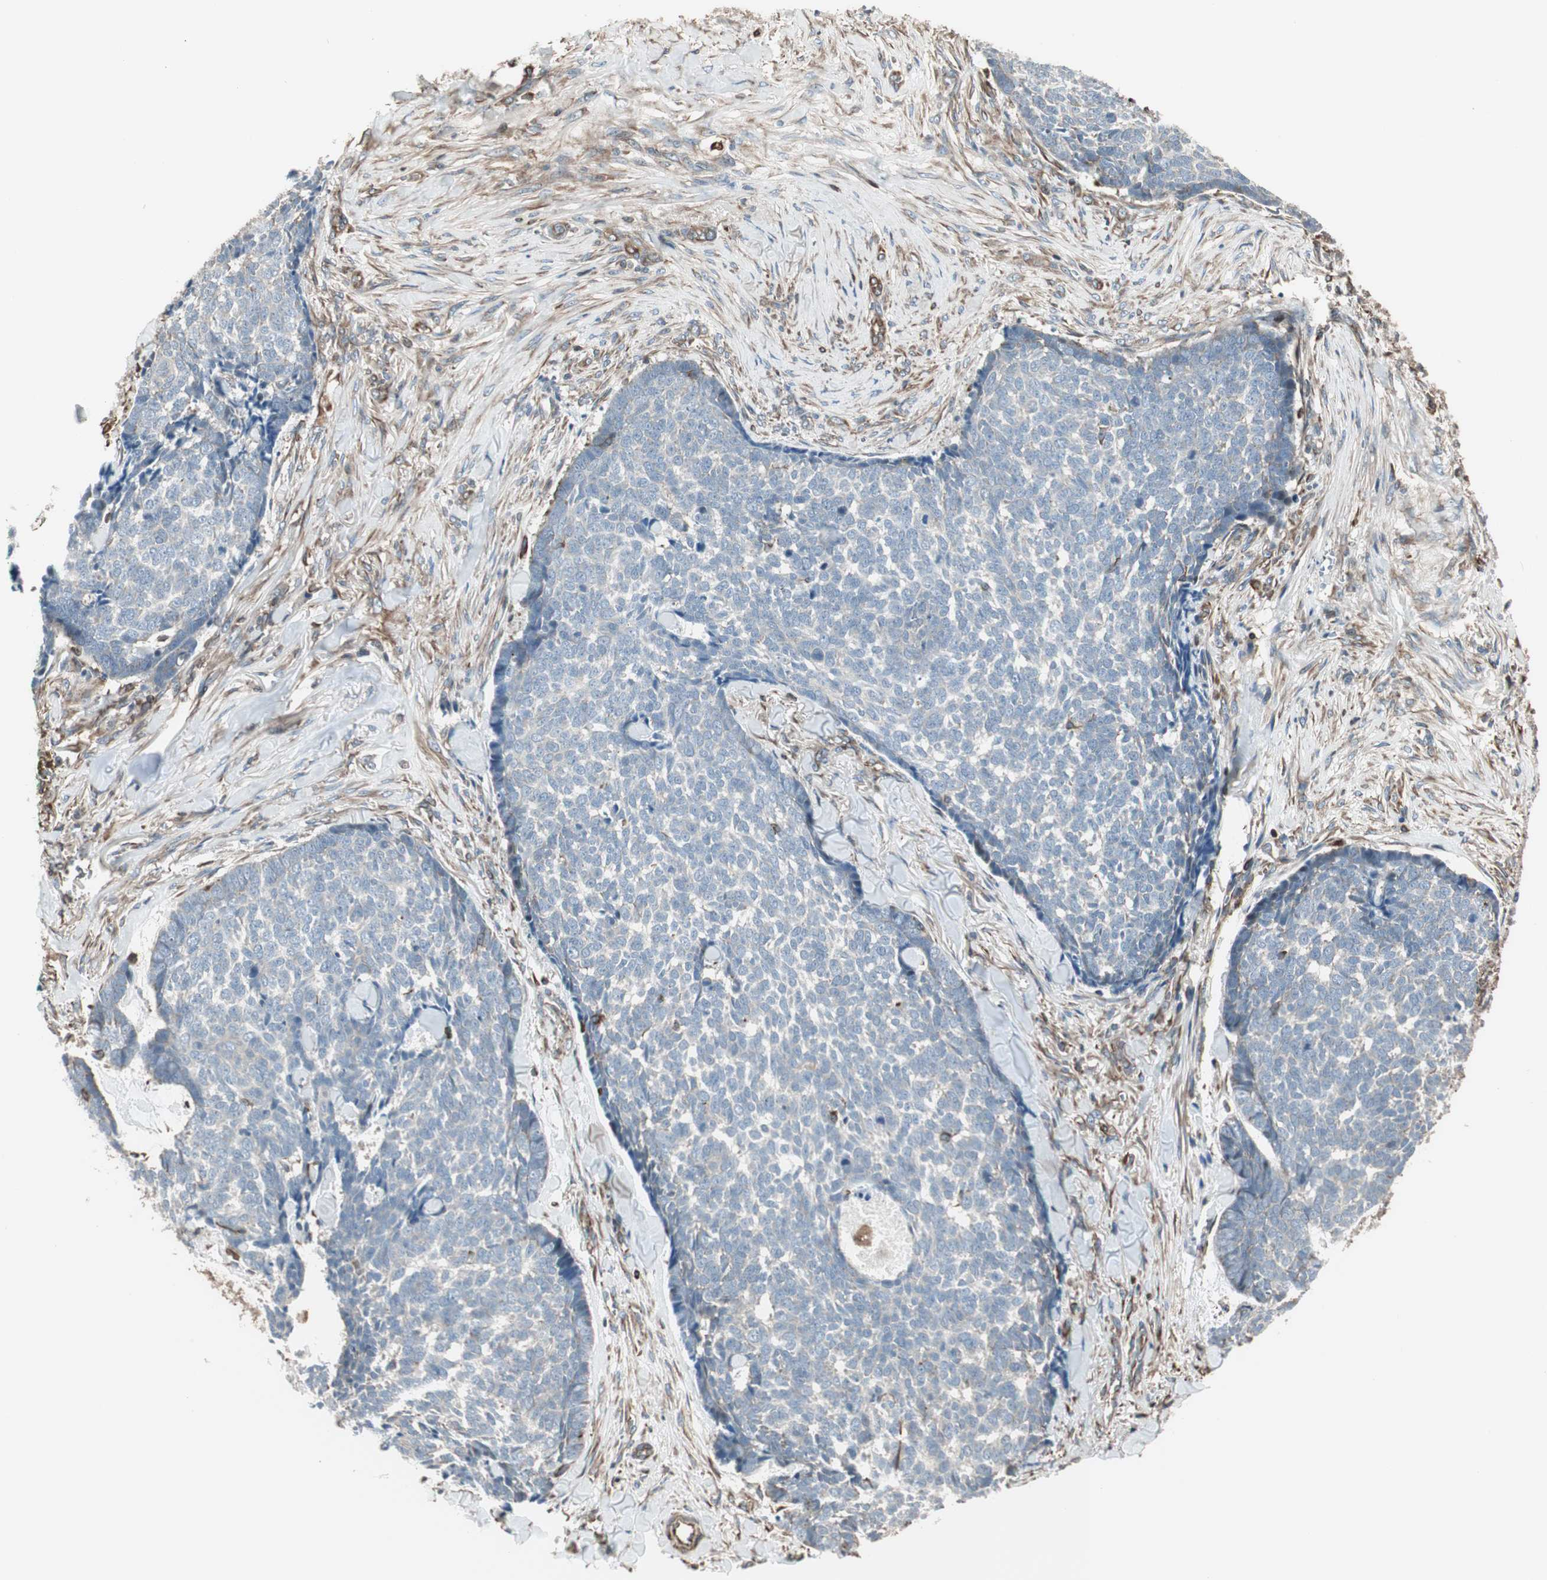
{"staining": {"intensity": "negative", "quantity": "none", "location": "none"}, "tissue": "skin cancer", "cell_type": "Tumor cells", "image_type": "cancer", "snomed": [{"axis": "morphology", "description": "Basal cell carcinoma"}, {"axis": "topography", "description": "Skin"}], "caption": "Tumor cells are negative for protein expression in human skin cancer. (DAB (3,3'-diaminobenzidine) immunohistochemistry with hematoxylin counter stain).", "gene": "MAD2L2", "patient": {"sex": "male", "age": 84}}